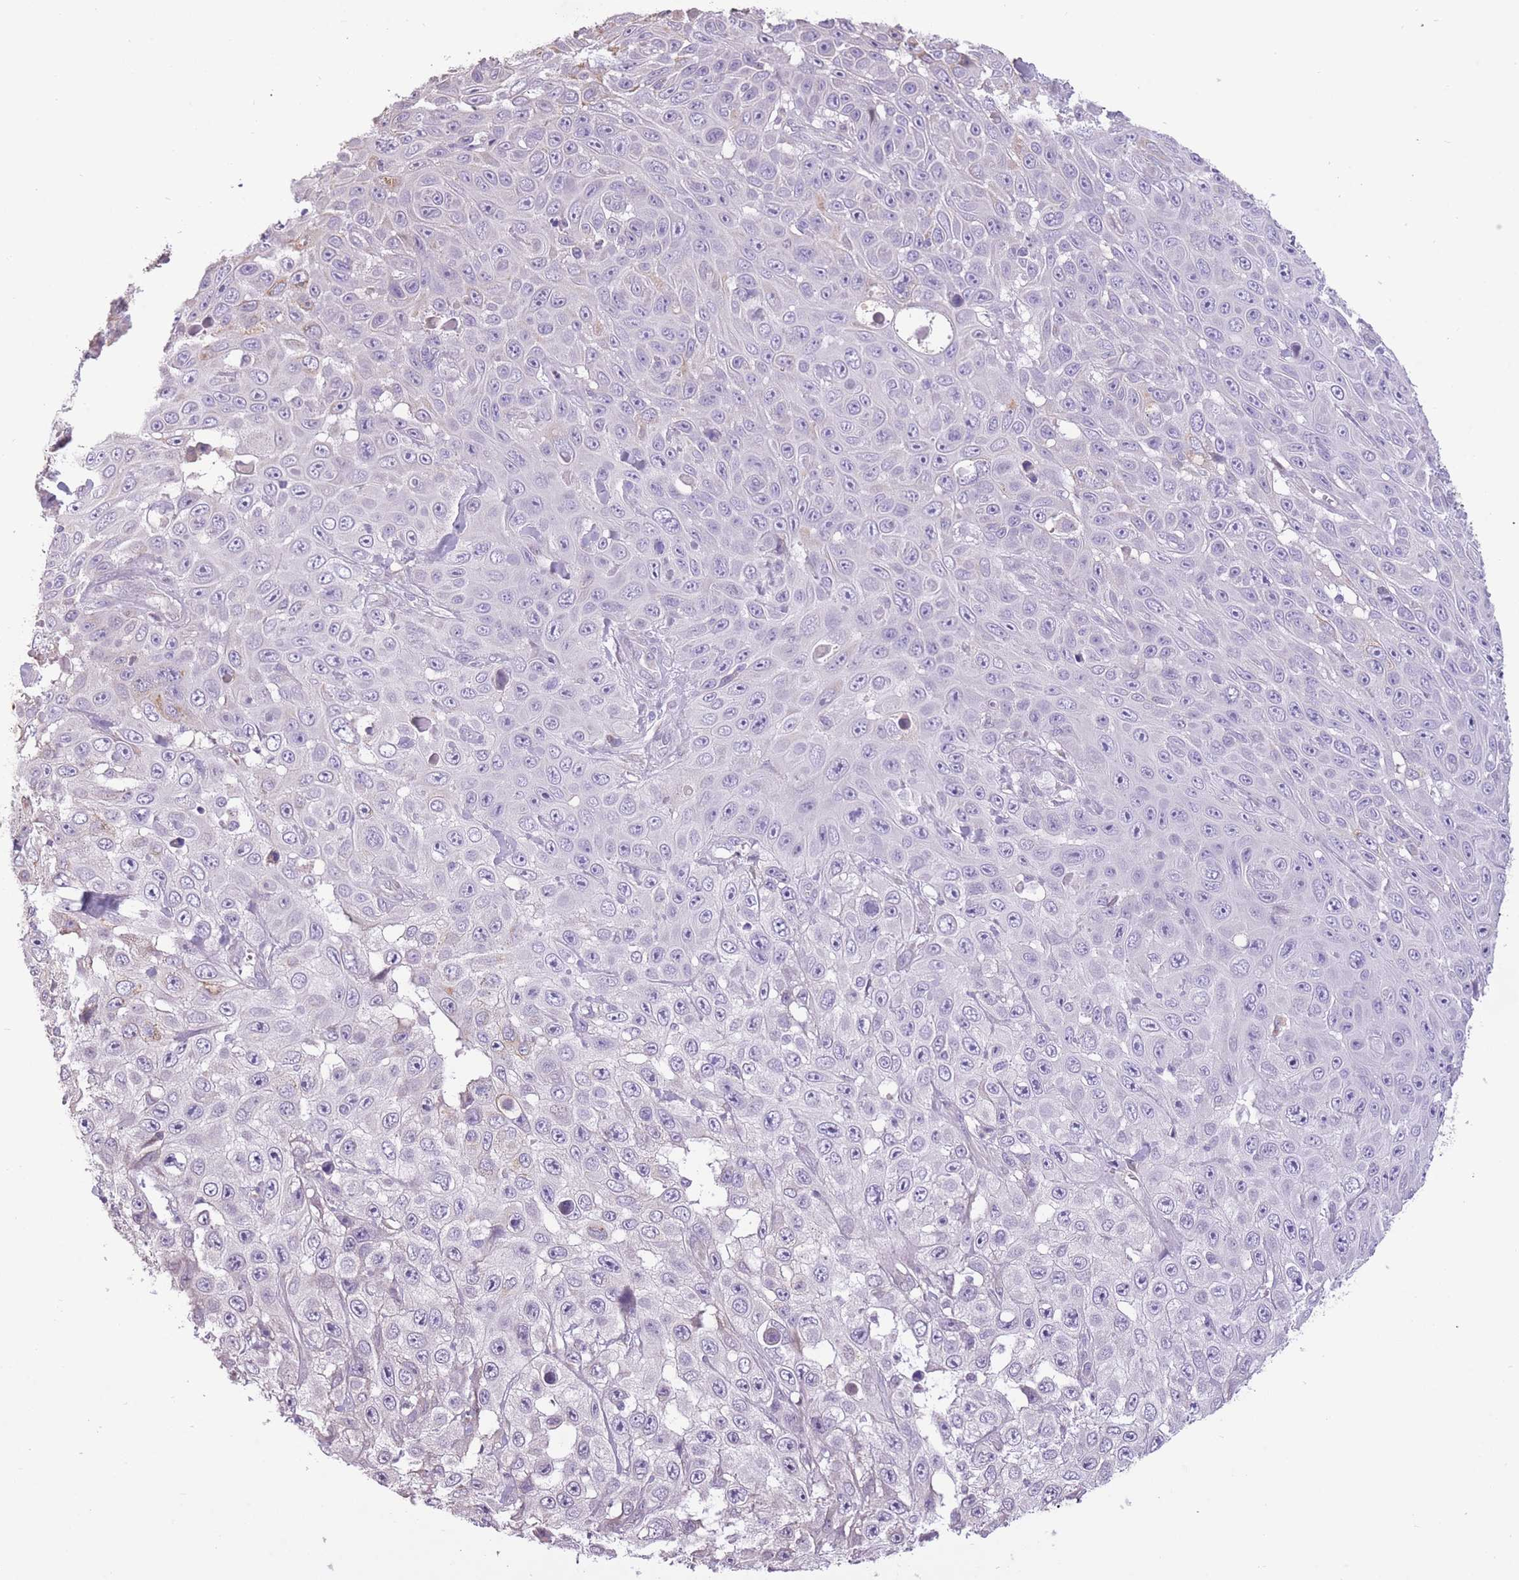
{"staining": {"intensity": "negative", "quantity": "none", "location": "none"}, "tissue": "skin cancer", "cell_type": "Tumor cells", "image_type": "cancer", "snomed": [{"axis": "morphology", "description": "Squamous cell carcinoma, NOS"}, {"axis": "topography", "description": "Skin"}], "caption": "Tumor cells are negative for protein expression in human skin cancer.", "gene": "WDR70", "patient": {"sex": "male", "age": 82}}